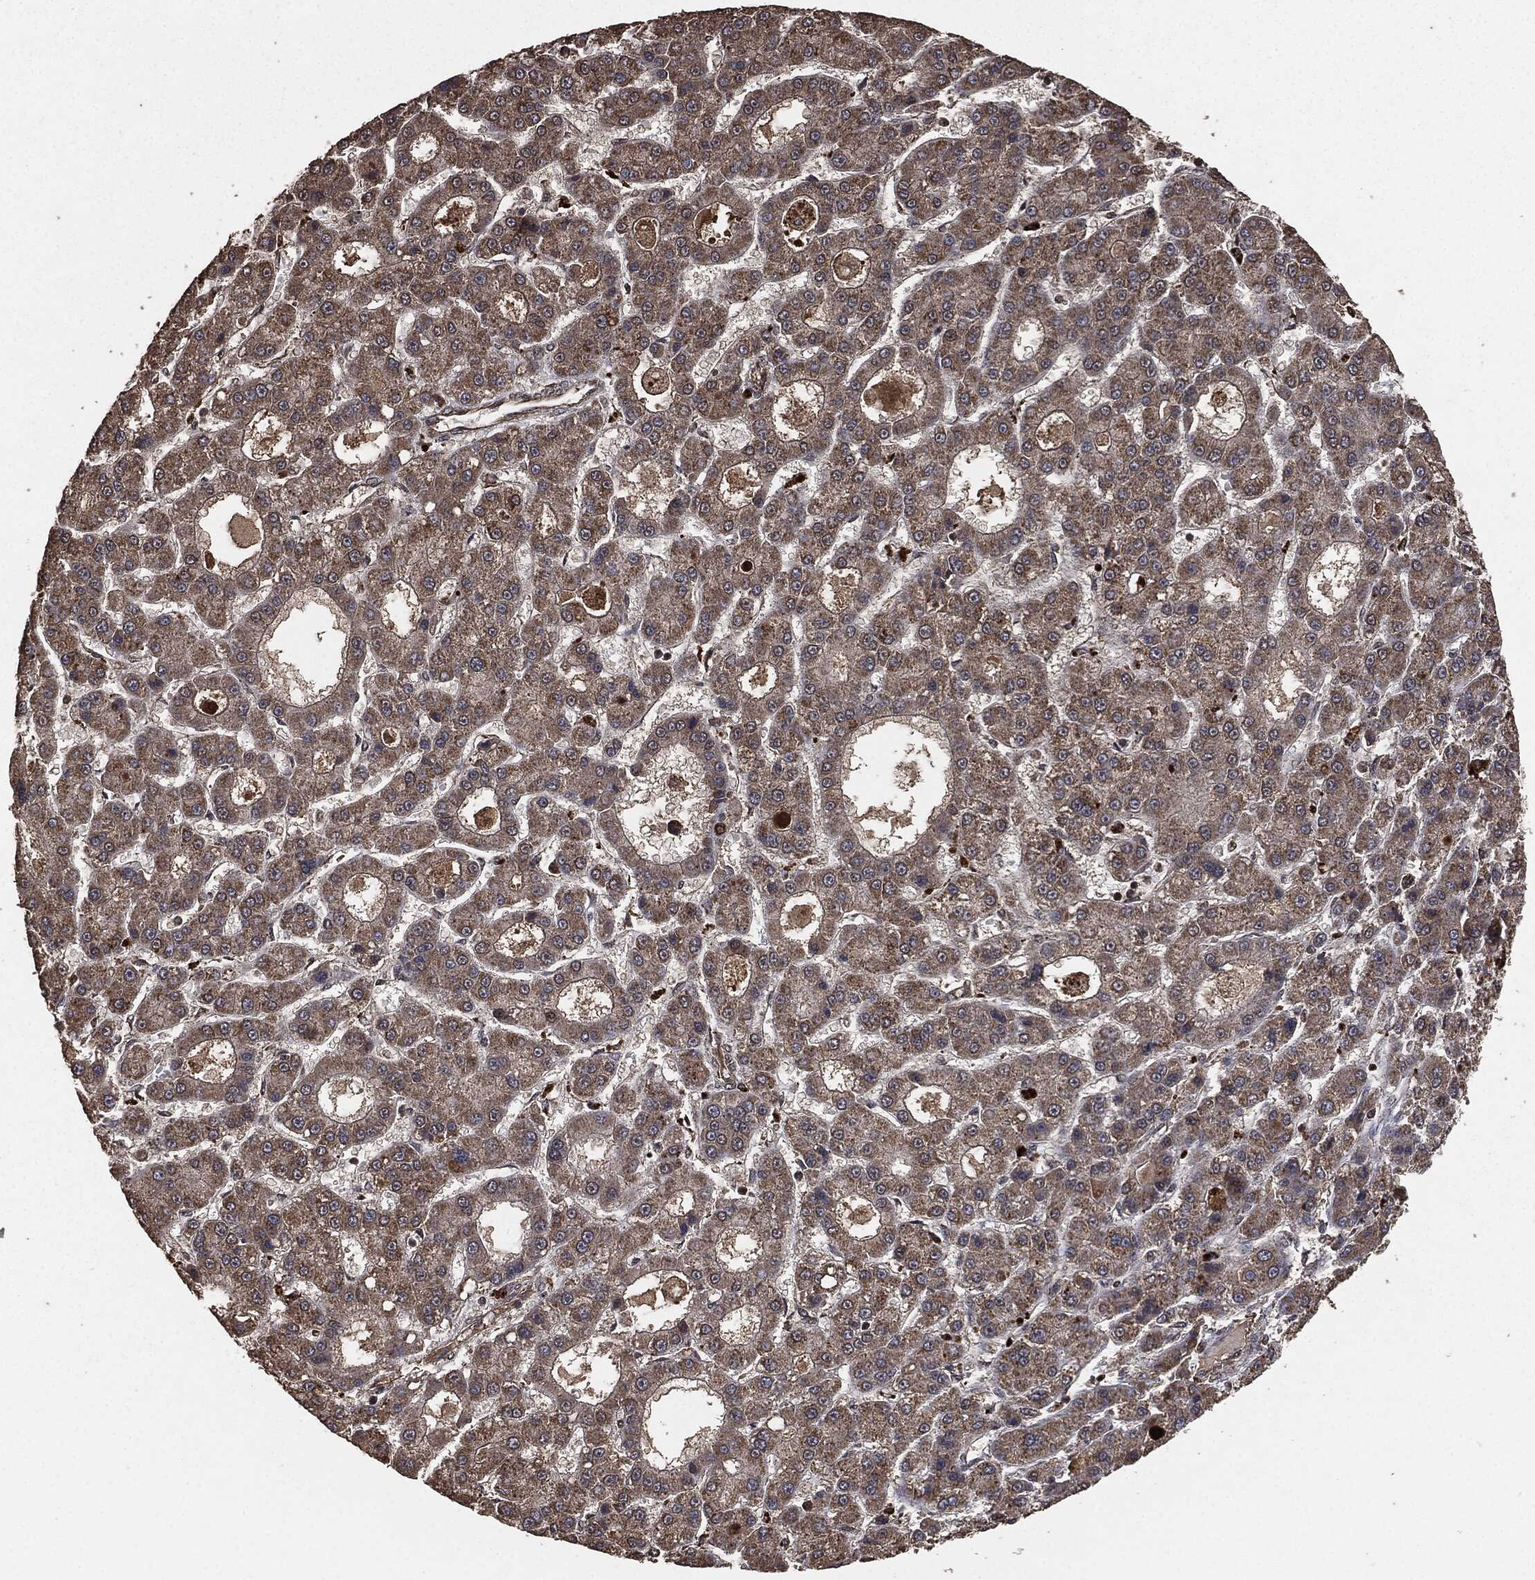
{"staining": {"intensity": "moderate", "quantity": "25%-75%", "location": "cytoplasmic/membranous"}, "tissue": "liver cancer", "cell_type": "Tumor cells", "image_type": "cancer", "snomed": [{"axis": "morphology", "description": "Carcinoma, Hepatocellular, NOS"}, {"axis": "topography", "description": "Liver"}], "caption": "Human hepatocellular carcinoma (liver) stained with a protein marker displays moderate staining in tumor cells.", "gene": "EGFR", "patient": {"sex": "male", "age": 70}}